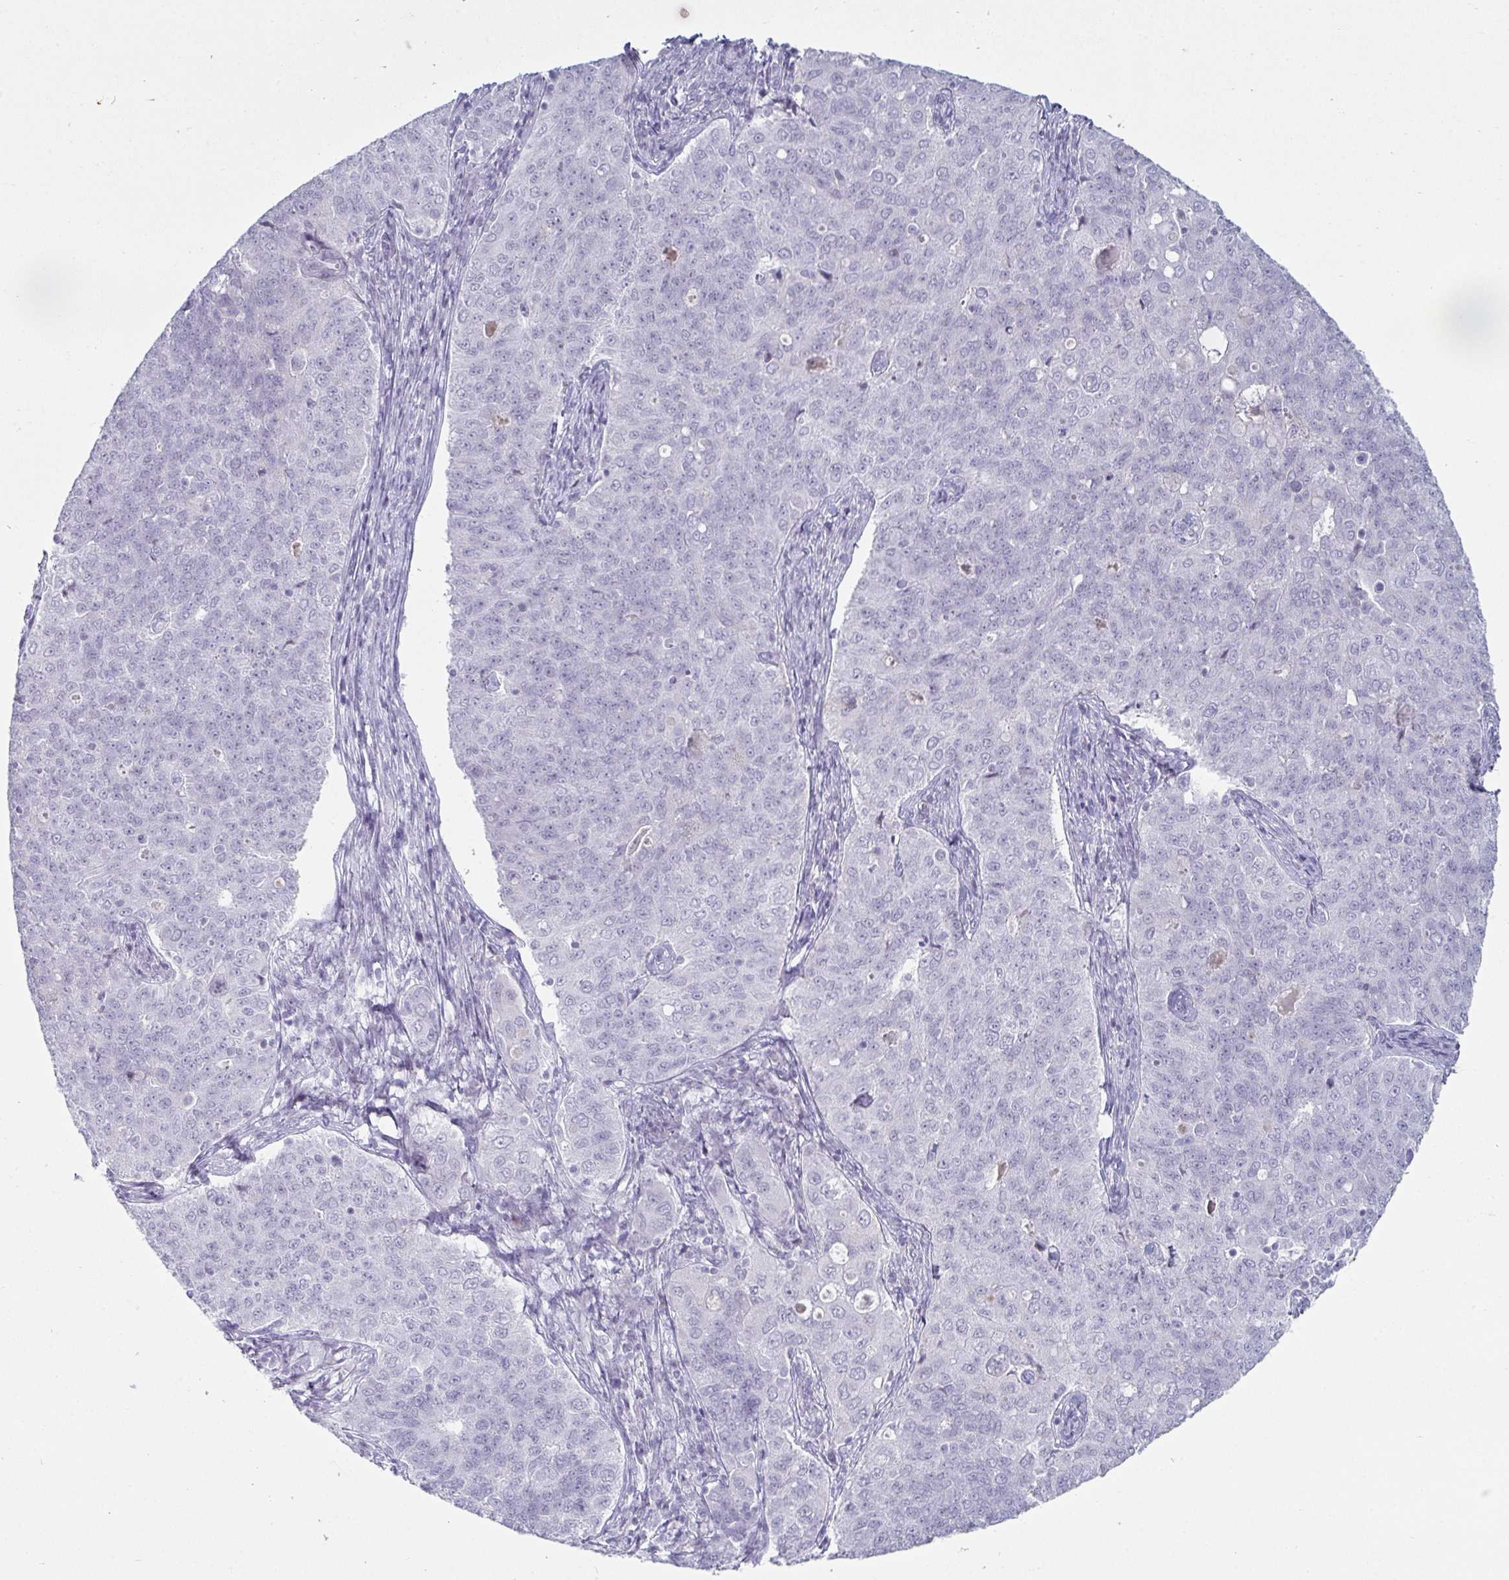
{"staining": {"intensity": "negative", "quantity": "none", "location": "none"}, "tissue": "endometrial cancer", "cell_type": "Tumor cells", "image_type": "cancer", "snomed": [{"axis": "morphology", "description": "Adenocarcinoma, NOS"}, {"axis": "topography", "description": "Endometrium"}], "caption": "A photomicrograph of endometrial cancer (adenocarcinoma) stained for a protein demonstrates no brown staining in tumor cells. (DAB (3,3'-diaminobenzidine) immunohistochemistry (IHC) with hematoxylin counter stain).", "gene": "VSIG10L", "patient": {"sex": "female", "age": 43}}